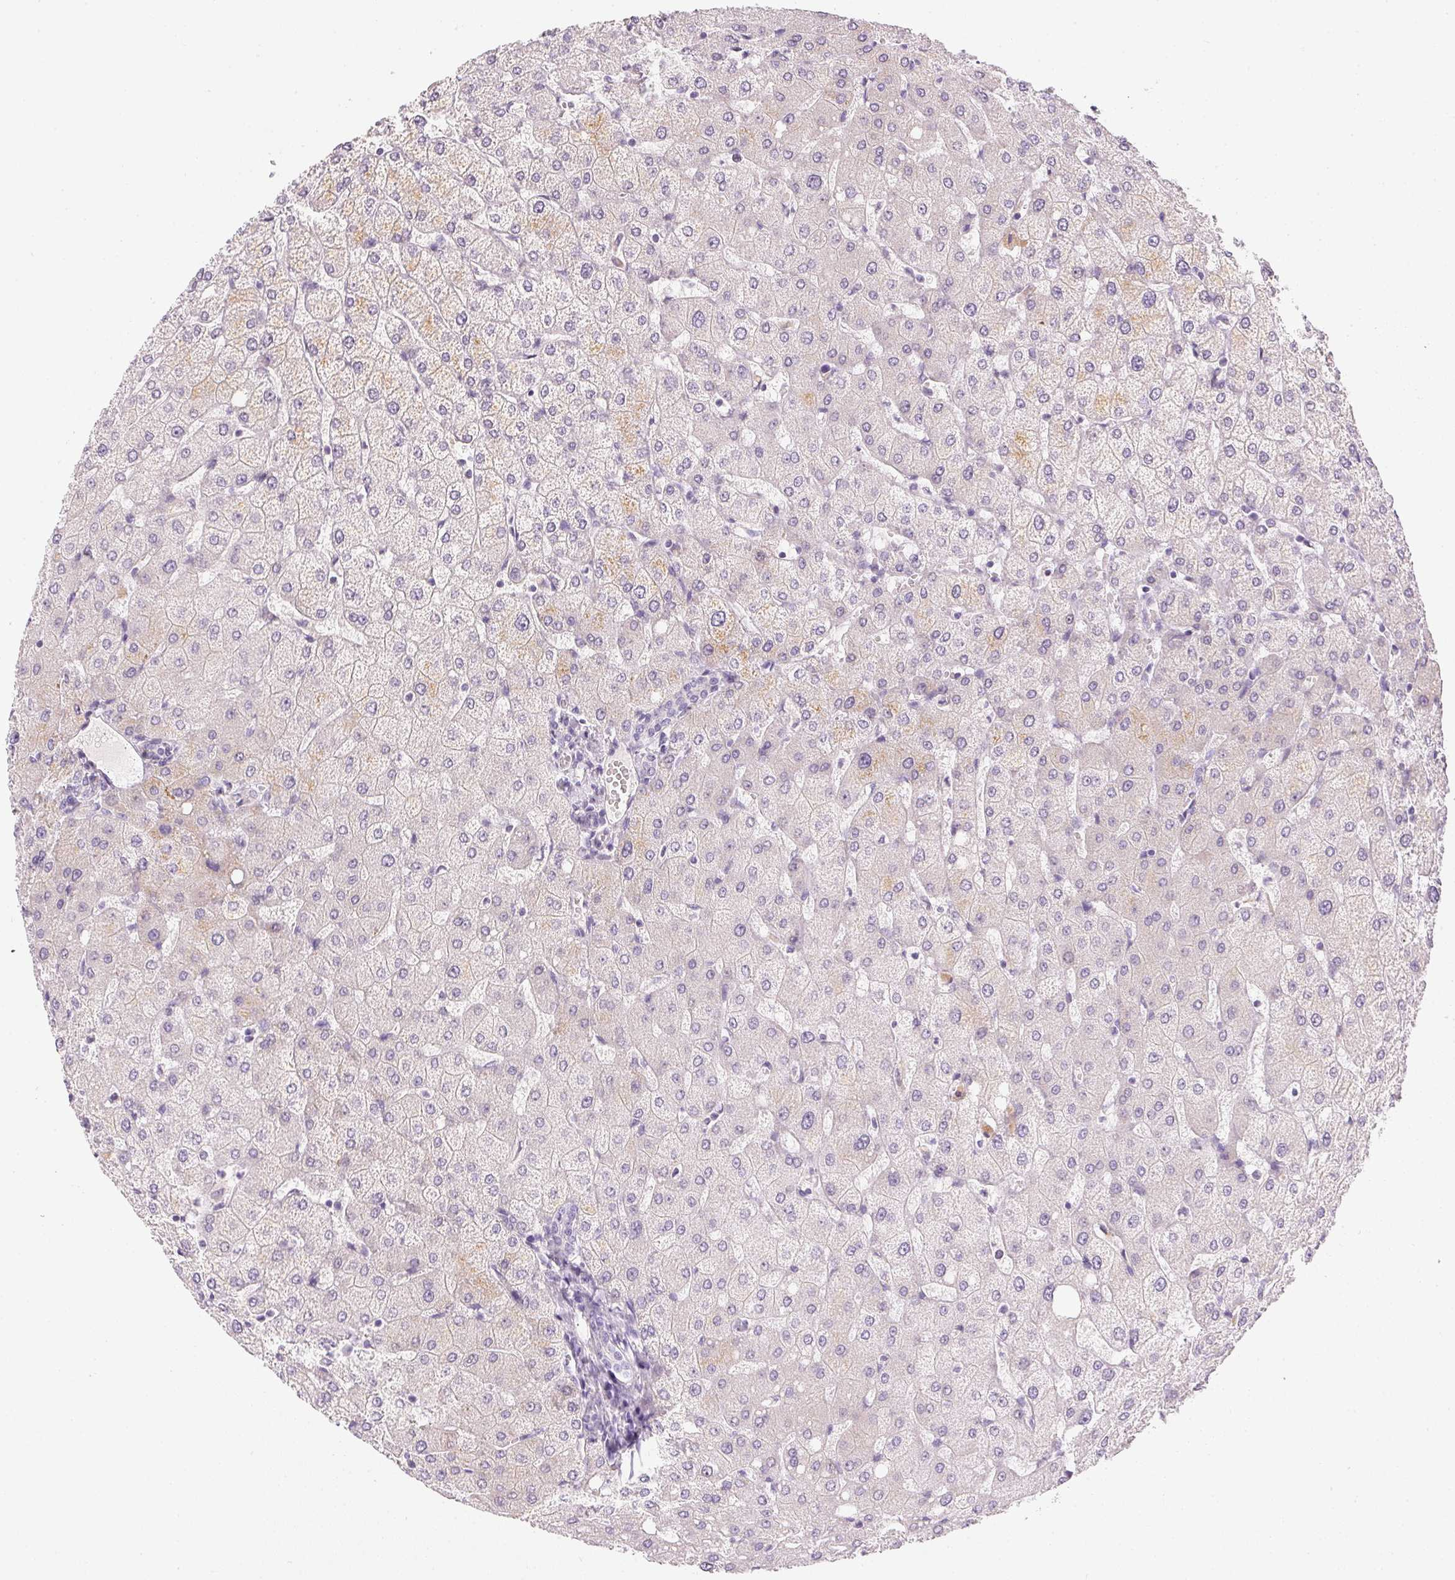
{"staining": {"intensity": "negative", "quantity": "none", "location": "none"}, "tissue": "liver", "cell_type": "Cholangiocytes", "image_type": "normal", "snomed": [{"axis": "morphology", "description": "Normal tissue, NOS"}, {"axis": "topography", "description": "Liver"}], "caption": "Micrograph shows no significant protein staining in cholangiocytes of normal liver.", "gene": "GSDMC", "patient": {"sex": "female", "age": 54}}